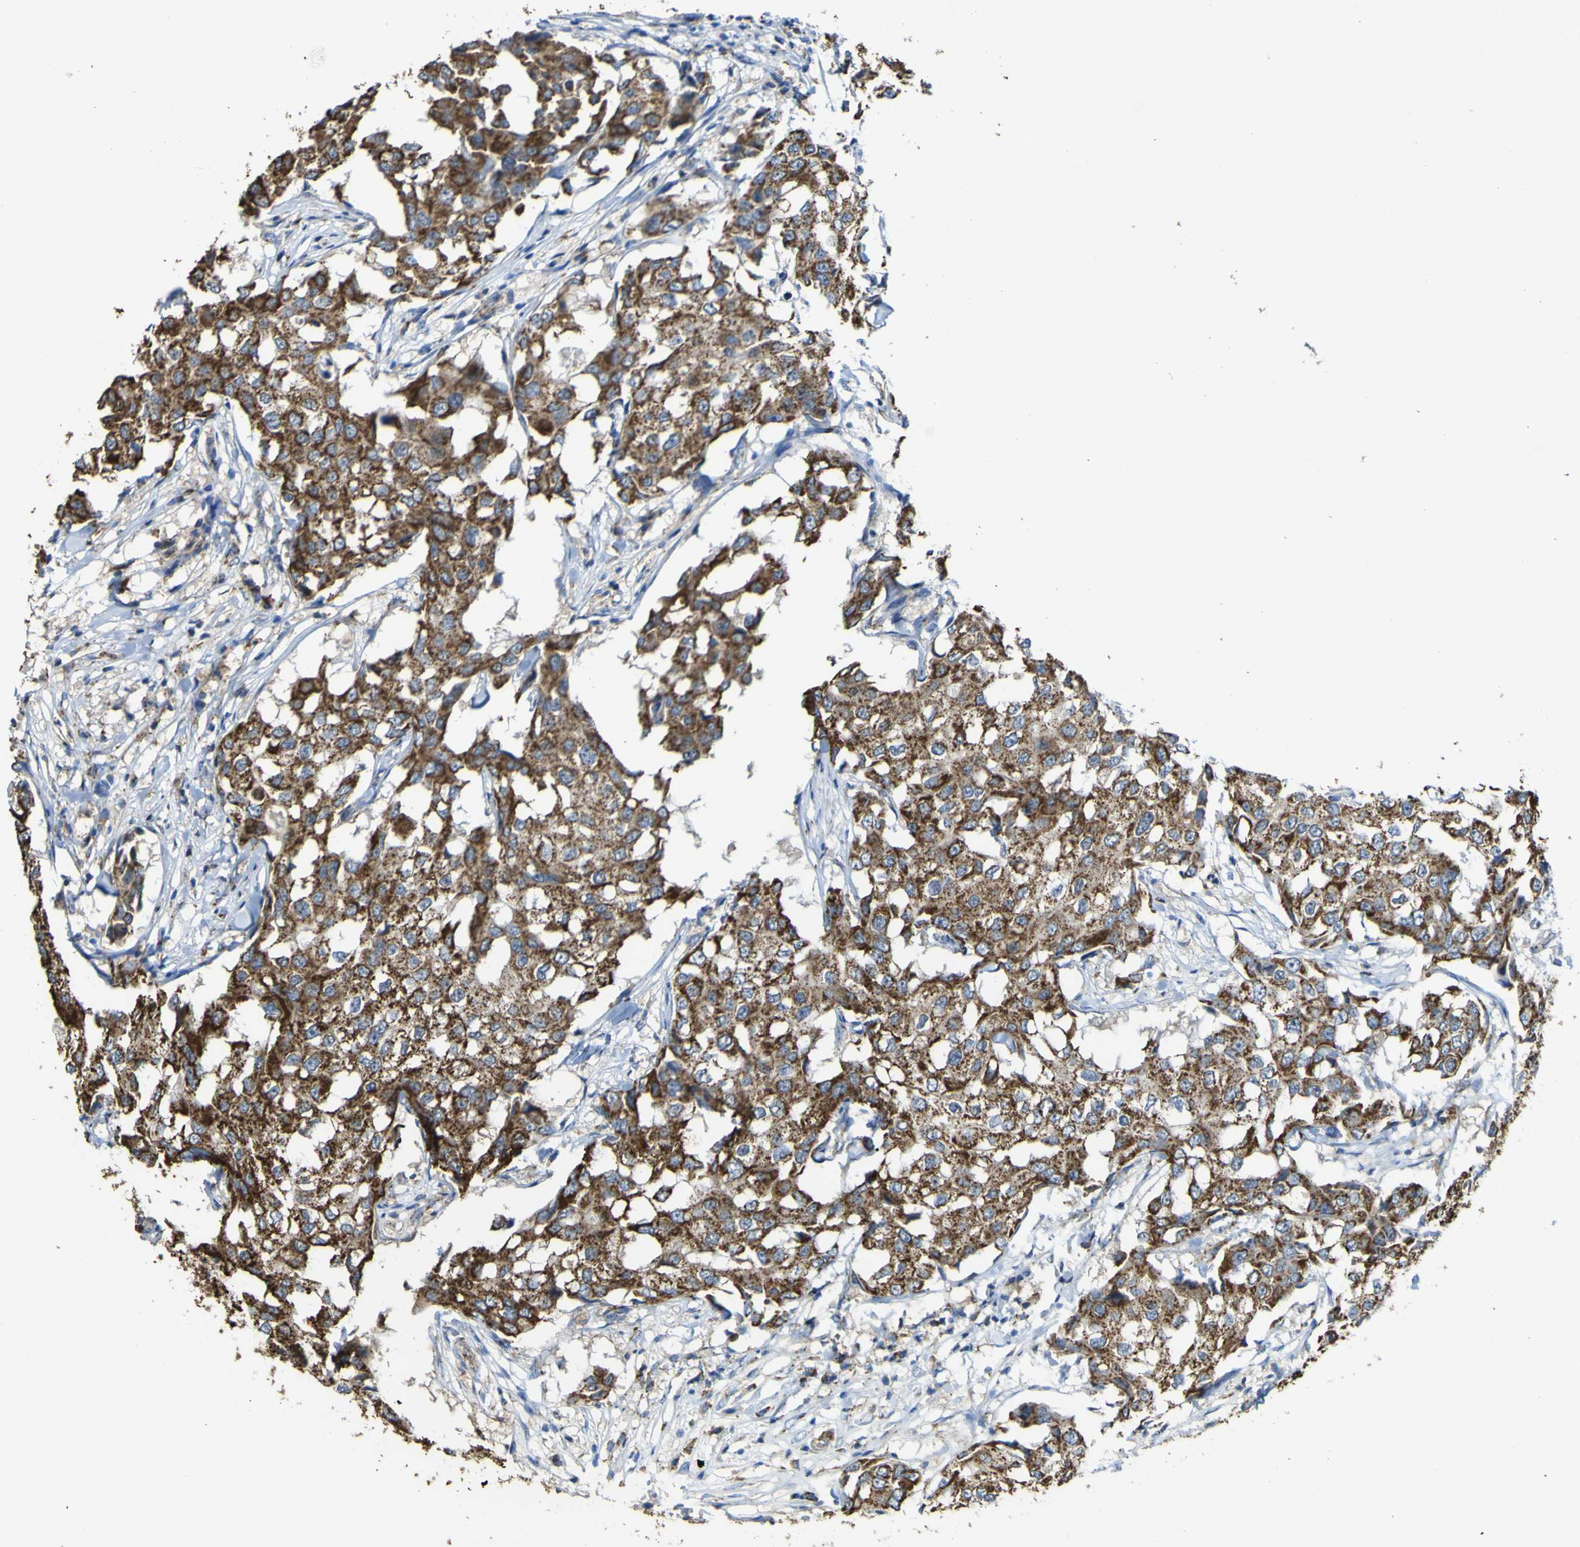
{"staining": {"intensity": "strong", "quantity": ">75%", "location": "cytoplasmic/membranous"}, "tissue": "breast cancer", "cell_type": "Tumor cells", "image_type": "cancer", "snomed": [{"axis": "morphology", "description": "Duct carcinoma"}, {"axis": "topography", "description": "Breast"}], "caption": "This is a photomicrograph of immunohistochemistry staining of infiltrating ductal carcinoma (breast), which shows strong positivity in the cytoplasmic/membranous of tumor cells.", "gene": "ACSL3", "patient": {"sex": "female", "age": 27}}